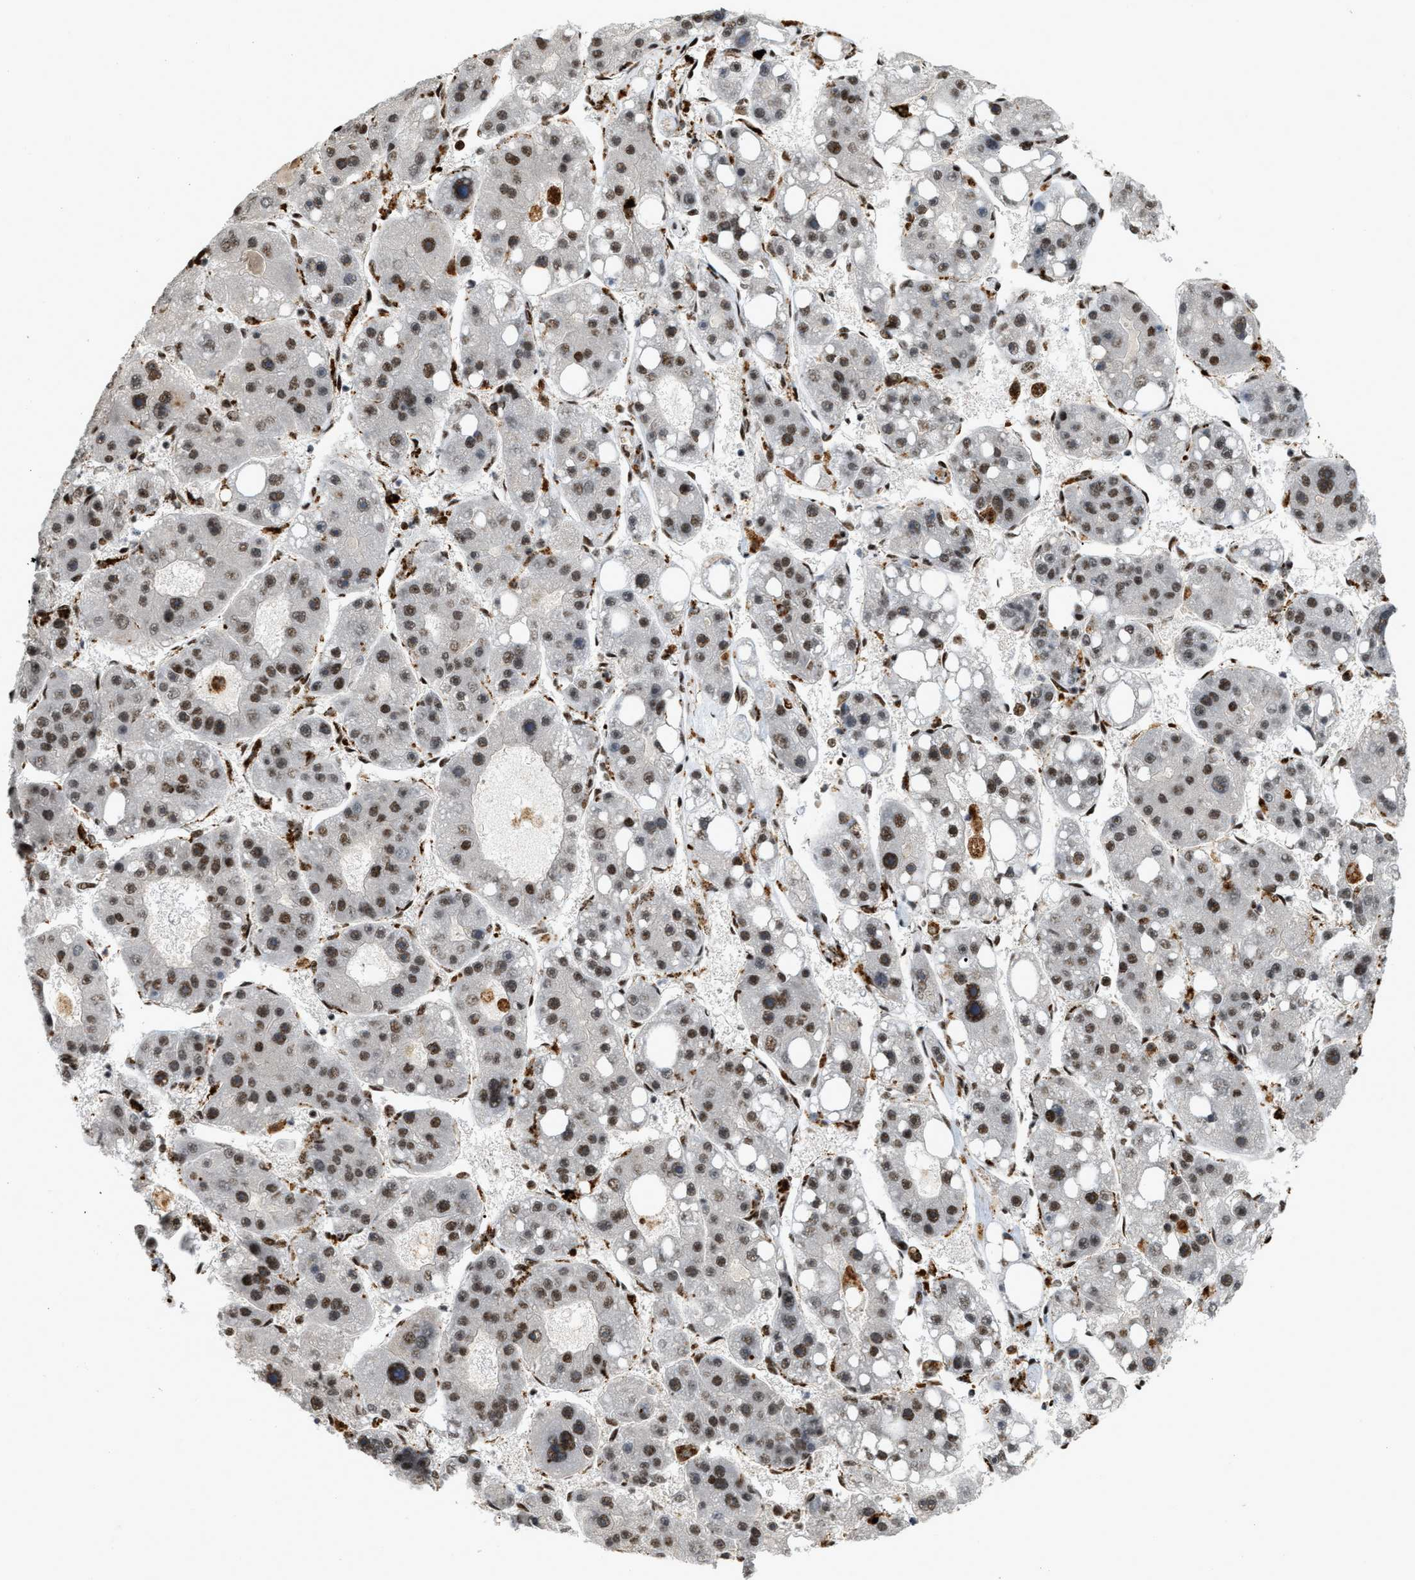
{"staining": {"intensity": "moderate", "quantity": ">75%", "location": "nuclear"}, "tissue": "liver cancer", "cell_type": "Tumor cells", "image_type": "cancer", "snomed": [{"axis": "morphology", "description": "Carcinoma, Hepatocellular, NOS"}, {"axis": "topography", "description": "Liver"}], "caption": "Tumor cells display moderate nuclear staining in about >75% of cells in liver cancer.", "gene": "NUMA1", "patient": {"sex": "female", "age": 61}}